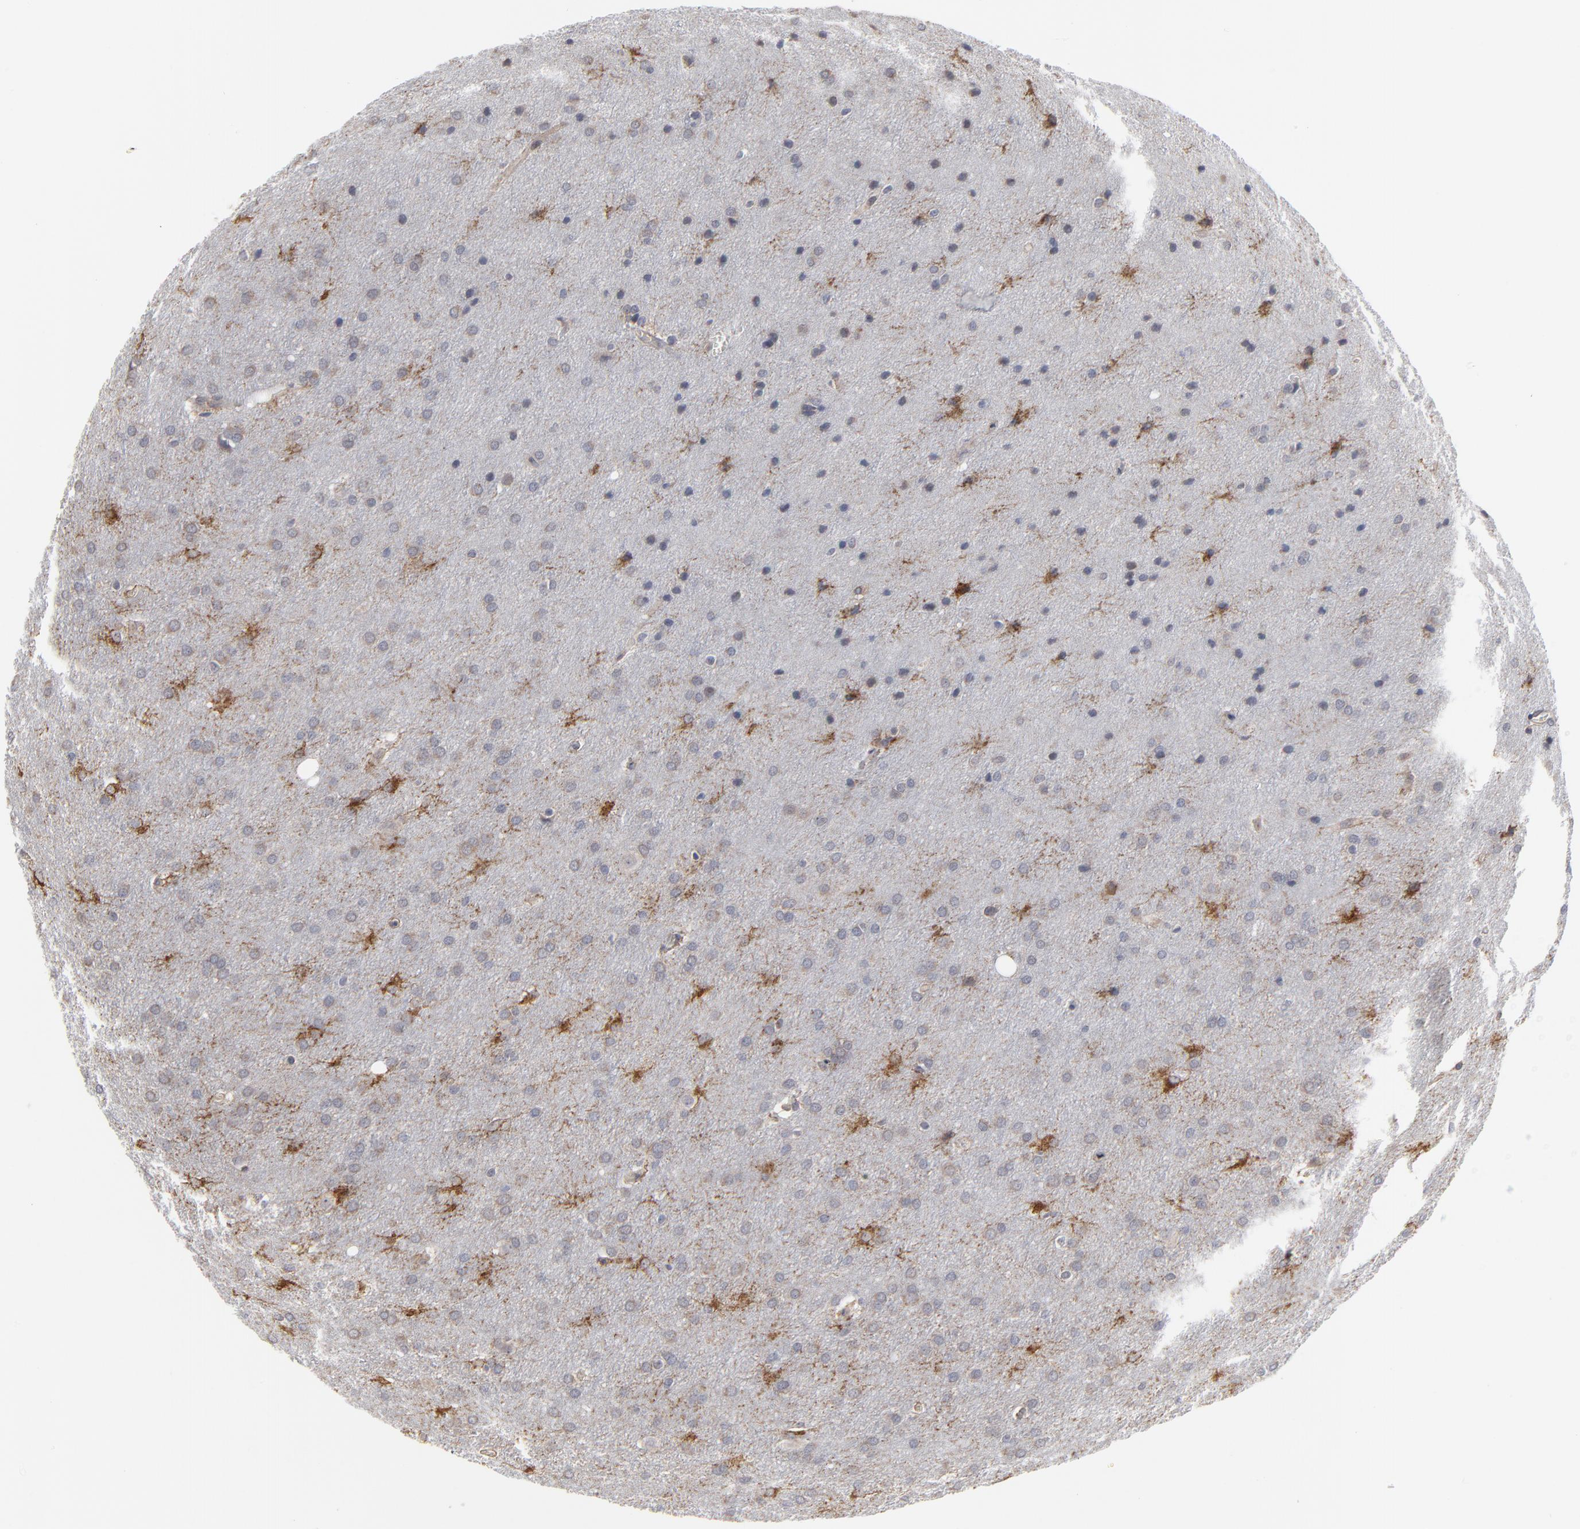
{"staining": {"intensity": "weak", "quantity": "<25%", "location": "cytoplasmic/membranous"}, "tissue": "glioma", "cell_type": "Tumor cells", "image_type": "cancer", "snomed": [{"axis": "morphology", "description": "Glioma, malignant, Low grade"}, {"axis": "topography", "description": "Brain"}], "caption": "Tumor cells are negative for protein expression in human malignant glioma (low-grade).", "gene": "MAGEA10", "patient": {"sex": "female", "age": 32}}